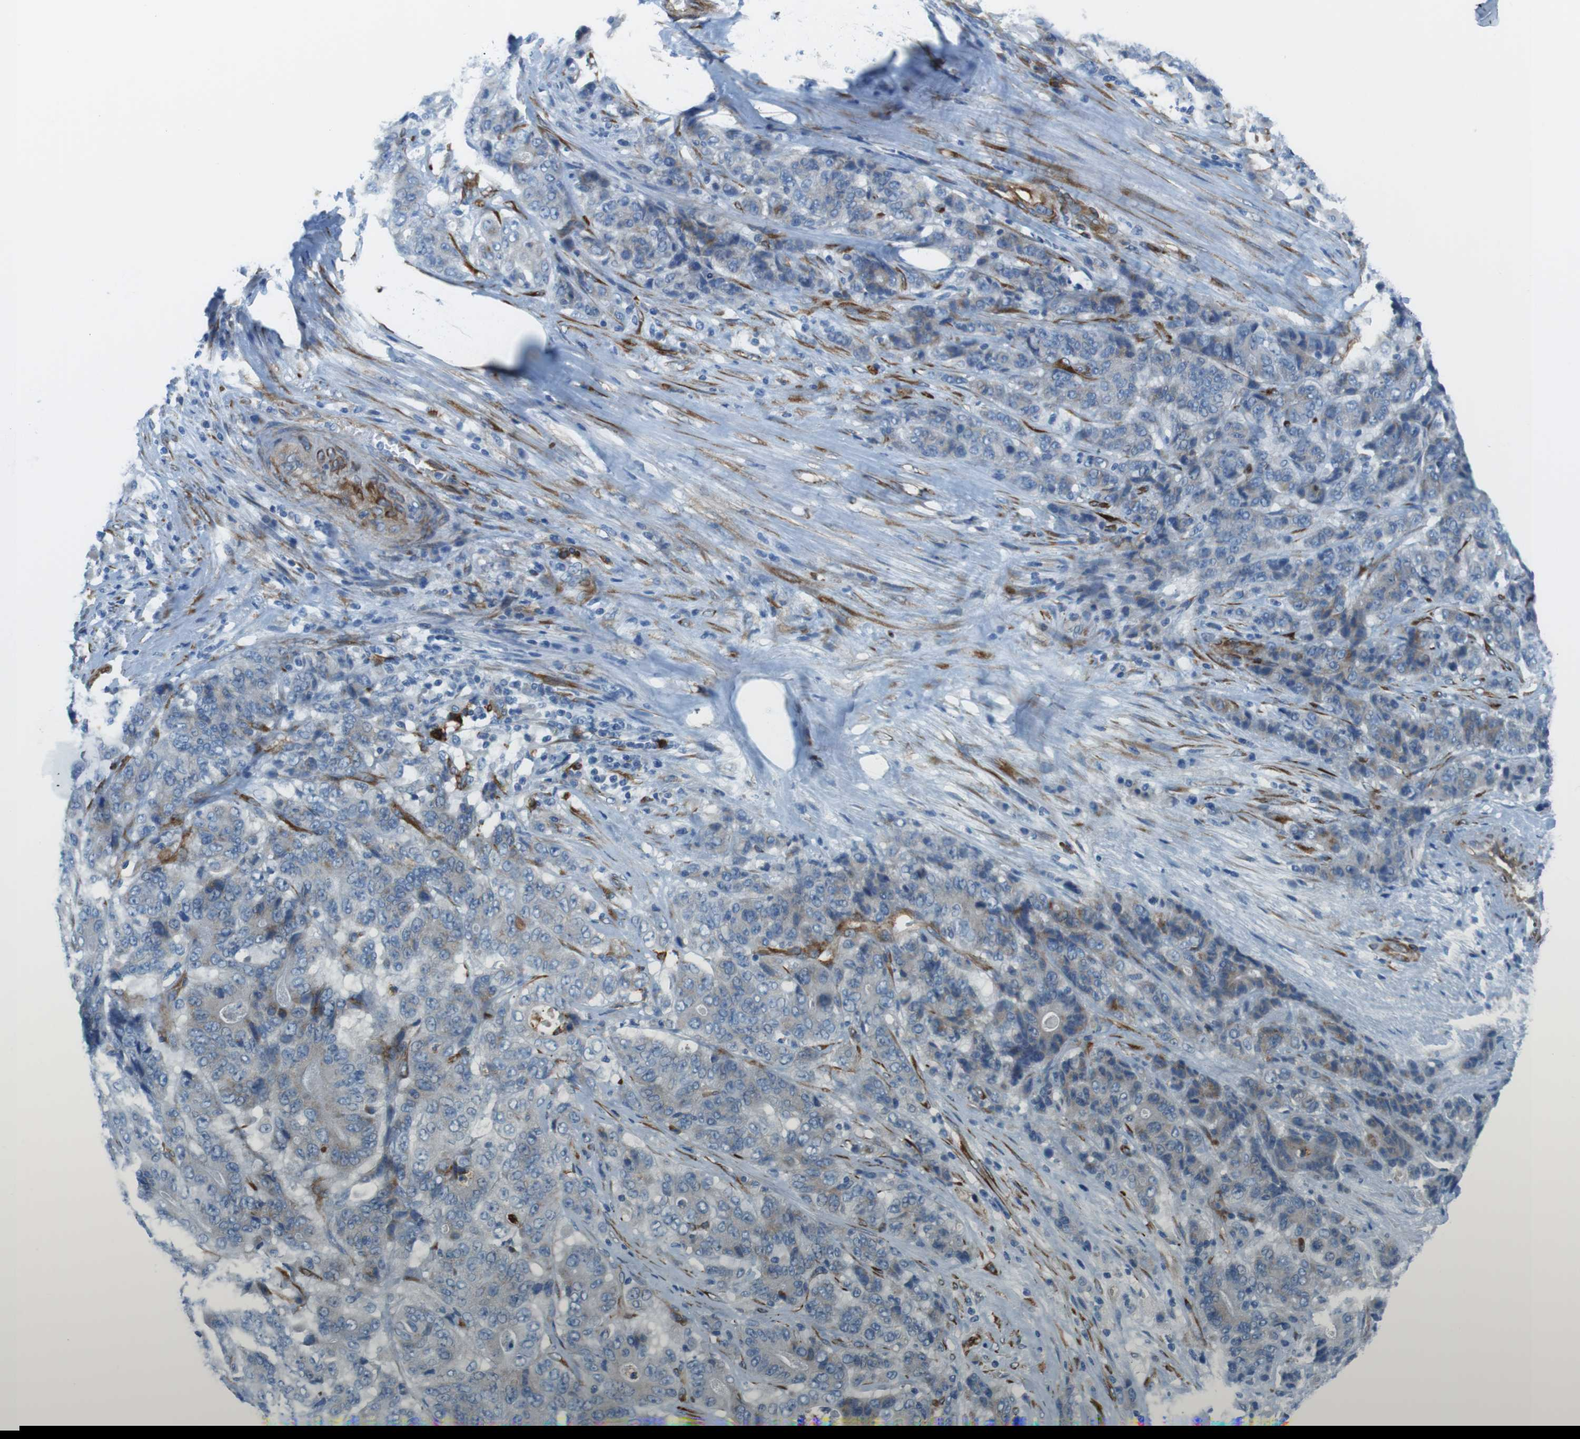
{"staining": {"intensity": "weak", "quantity": "25%-75%", "location": "cytoplasmic/membranous"}, "tissue": "stomach cancer", "cell_type": "Tumor cells", "image_type": "cancer", "snomed": [{"axis": "morphology", "description": "Adenocarcinoma, NOS"}, {"axis": "topography", "description": "Stomach"}], "caption": "A low amount of weak cytoplasmic/membranous expression is appreciated in about 25%-75% of tumor cells in stomach cancer tissue. Using DAB (brown) and hematoxylin (blue) stains, captured at high magnification using brightfield microscopy.", "gene": "EMP2", "patient": {"sex": "female", "age": 73}}